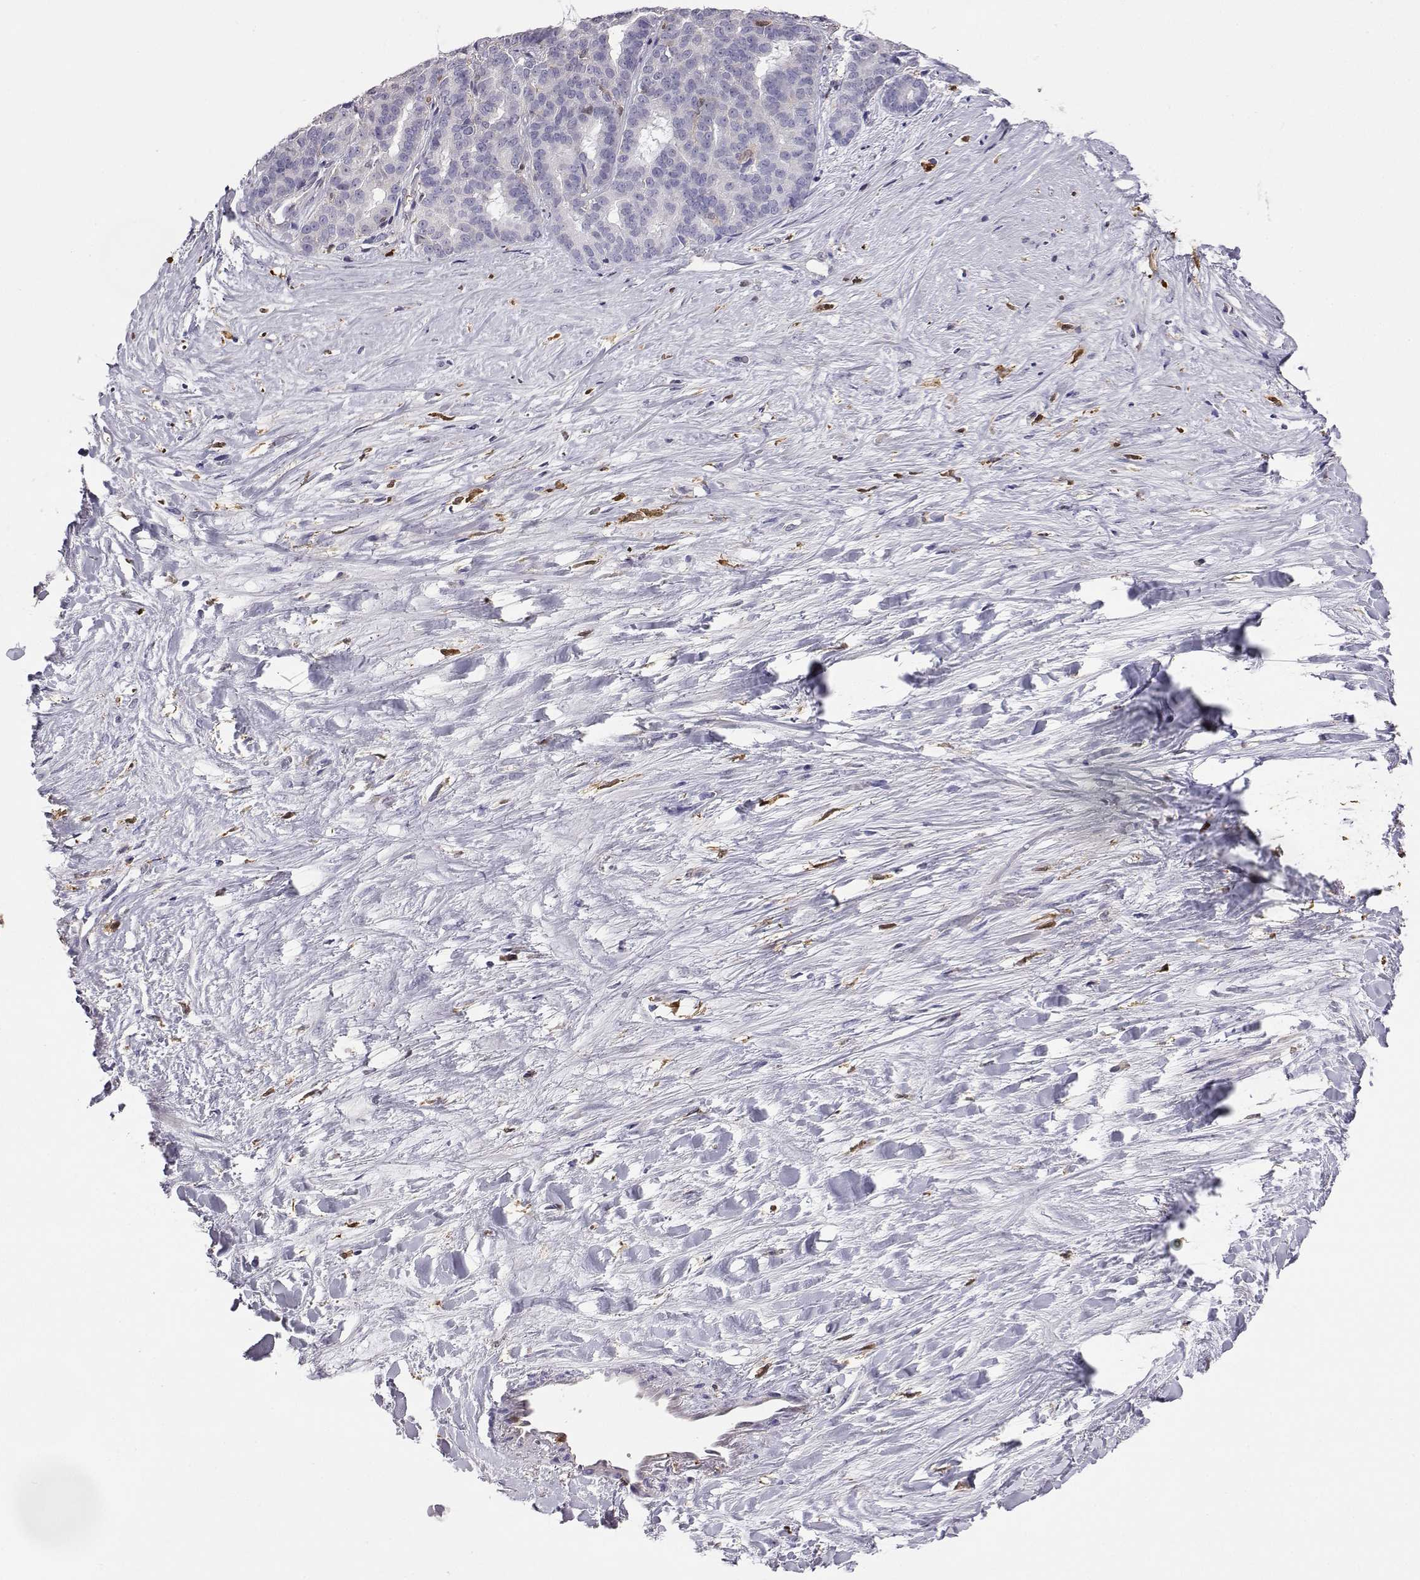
{"staining": {"intensity": "negative", "quantity": "none", "location": "none"}, "tissue": "liver cancer", "cell_type": "Tumor cells", "image_type": "cancer", "snomed": [{"axis": "morphology", "description": "Cholangiocarcinoma"}, {"axis": "topography", "description": "Liver"}], "caption": "Immunohistochemical staining of human liver cholangiocarcinoma reveals no significant staining in tumor cells.", "gene": "AKR1B1", "patient": {"sex": "female", "age": 47}}